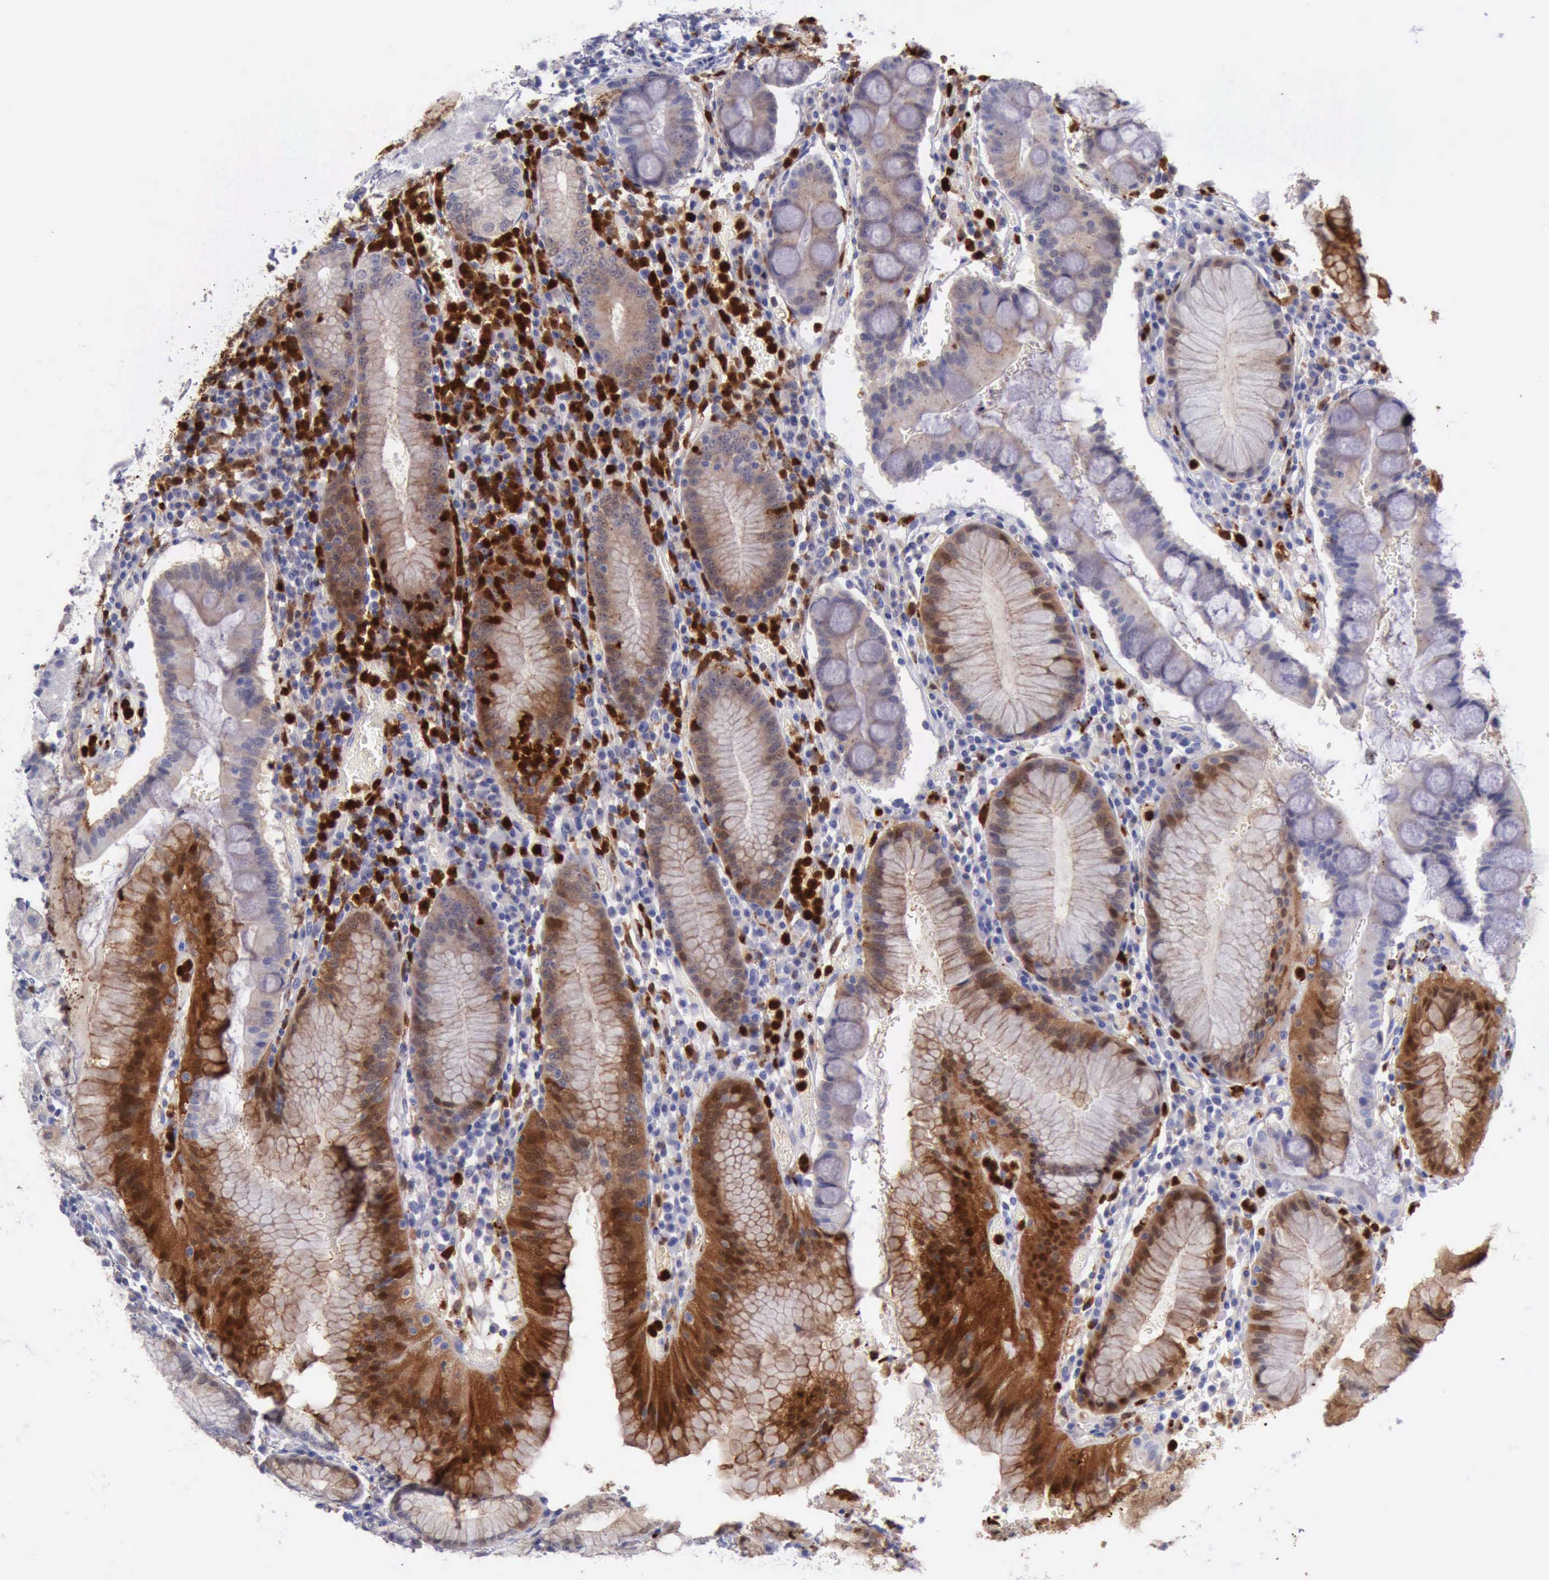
{"staining": {"intensity": "strong", "quantity": "25%-75%", "location": "cytoplasmic/membranous"}, "tissue": "stomach", "cell_type": "Glandular cells", "image_type": "normal", "snomed": [{"axis": "morphology", "description": "Normal tissue, NOS"}, {"axis": "topography", "description": "Stomach, lower"}], "caption": "Stomach stained with DAB (3,3'-diaminobenzidine) IHC exhibits high levels of strong cytoplasmic/membranous expression in approximately 25%-75% of glandular cells.", "gene": "CSTA", "patient": {"sex": "female", "age": 73}}